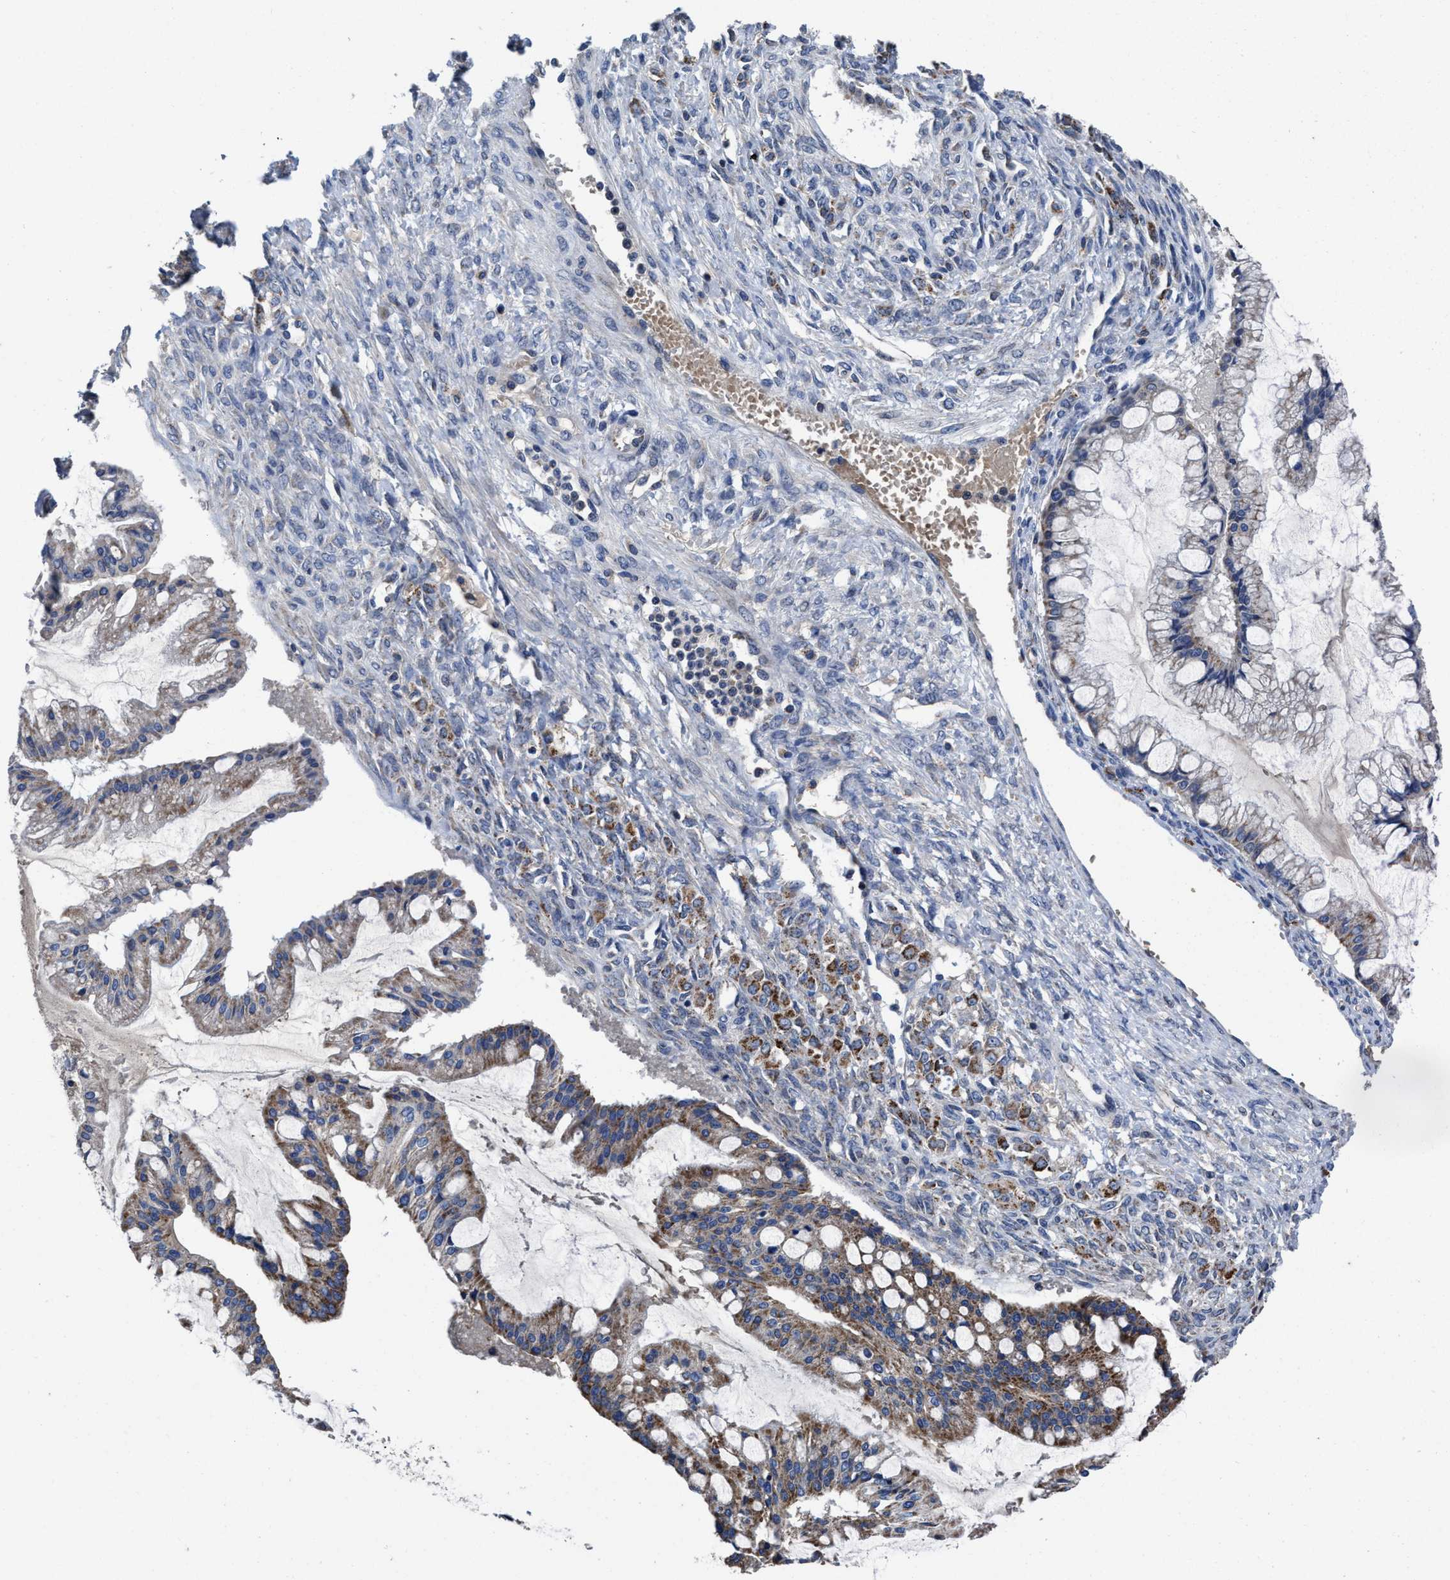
{"staining": {"intensity": "moderate", "quantity": "25%-75%", "location": "cytoplasmic/membranous"}, "tissue": "ovarian cancer", "cell_type": "Tumor cells", "image_type": "cancer", "snomed": [{"axis": "morphology", "description": "Cystadenocarcinoma, mucinous, NOS"}, {"axis": "topography", "description": "Ovary"}], "caption": "Moderate cytoplasmic/membranous protein expression is appreciated in about 25%-75% of tumor cells in ovarian cancer.", "gene": "CACNA1D", "patient": {"sex": "female", "age": 73}}